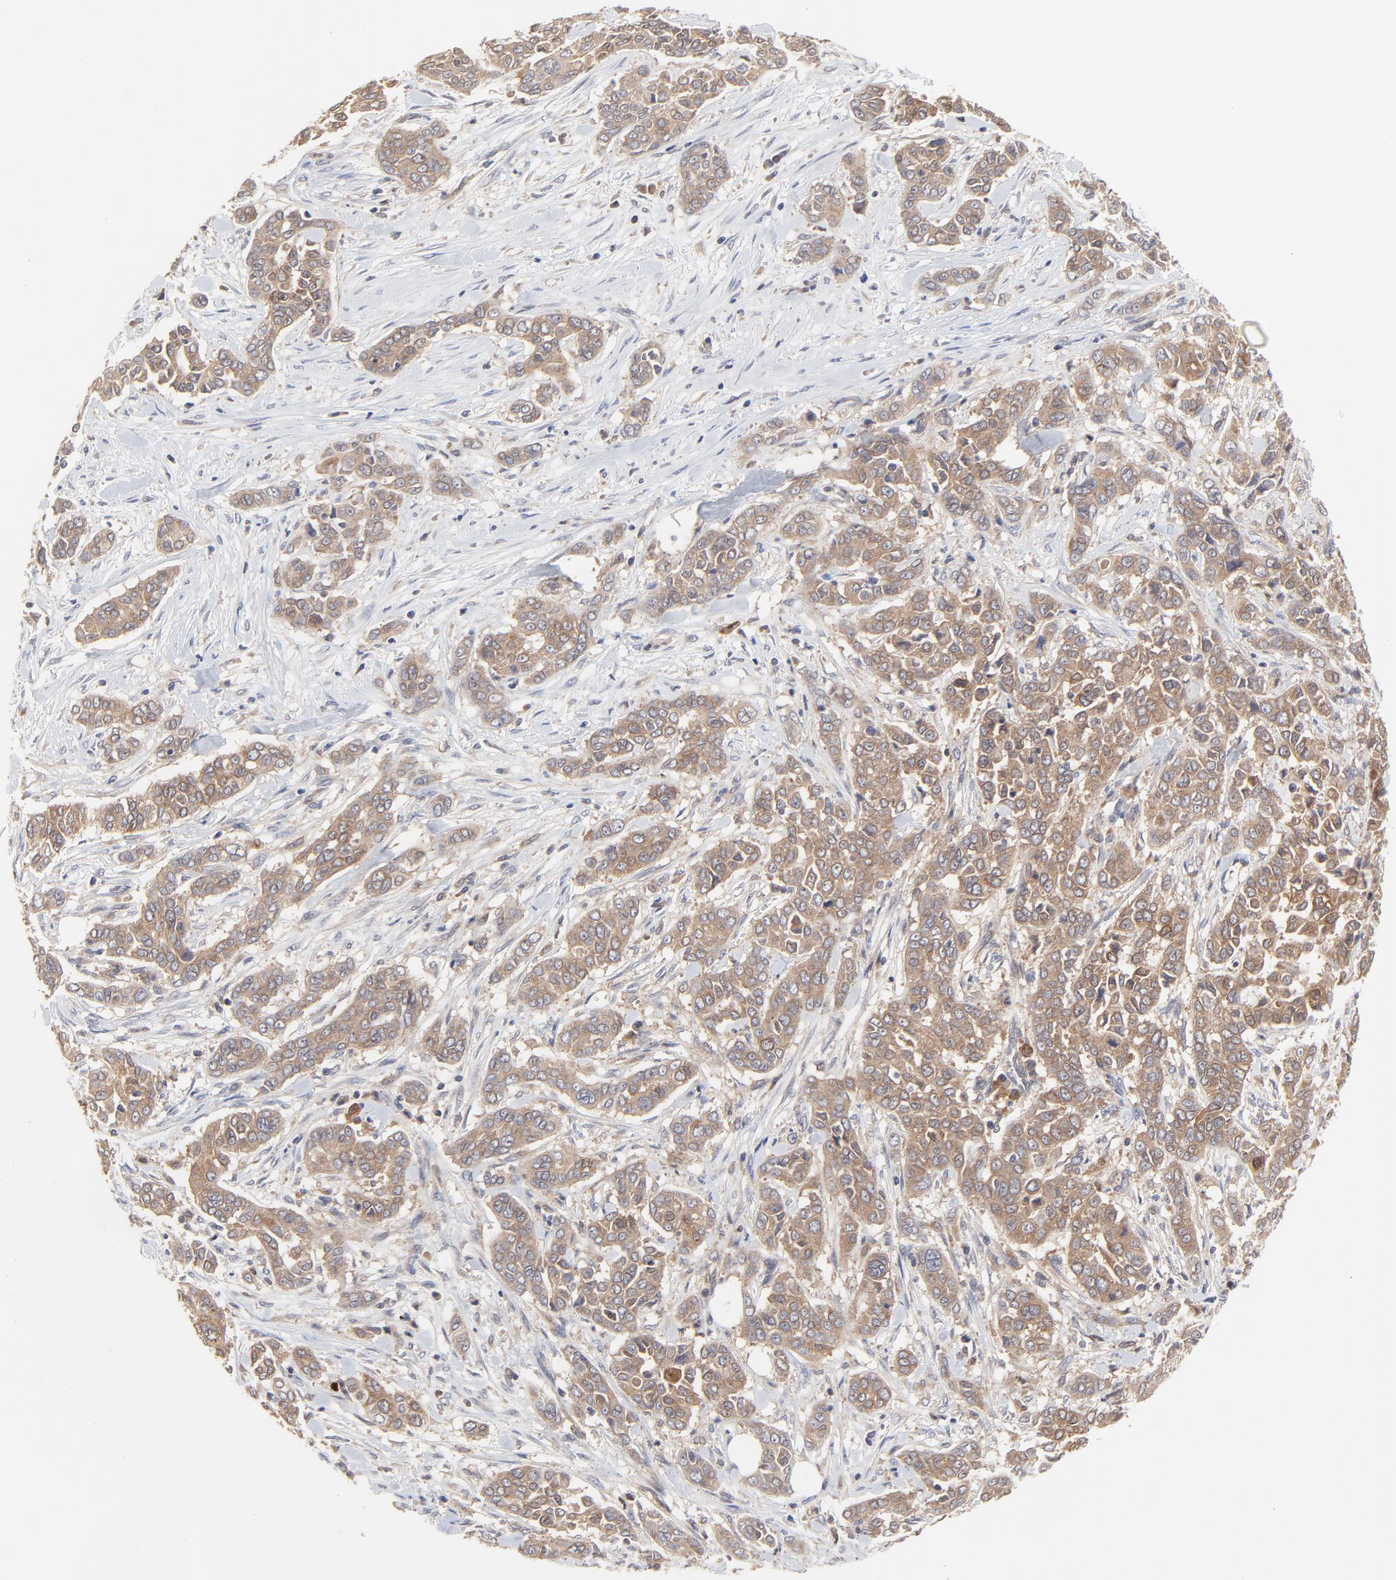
{"staining": {"intensity": "moderate", "quantity": ">75%", "location": "cytoplasmic/membranous"}, "tissue": "pancreatic cancer", "cell_type": "Tumor cells", "image_type": "cancer", "snomed": [{"axis": "morphology", "description": "Adenocarcinoma, NOS"}, {"axis": "topography", "description": "Pancreas"}], "caption": "This image exhibits immunohistochemistry (IHC) staining of pancreatic cancer, with medium moderate cytoplasmic/membranous staining in about >75% of tumor cells.", "gene": "RAB9A", "patient": {"sex": "female", "age": 52}}